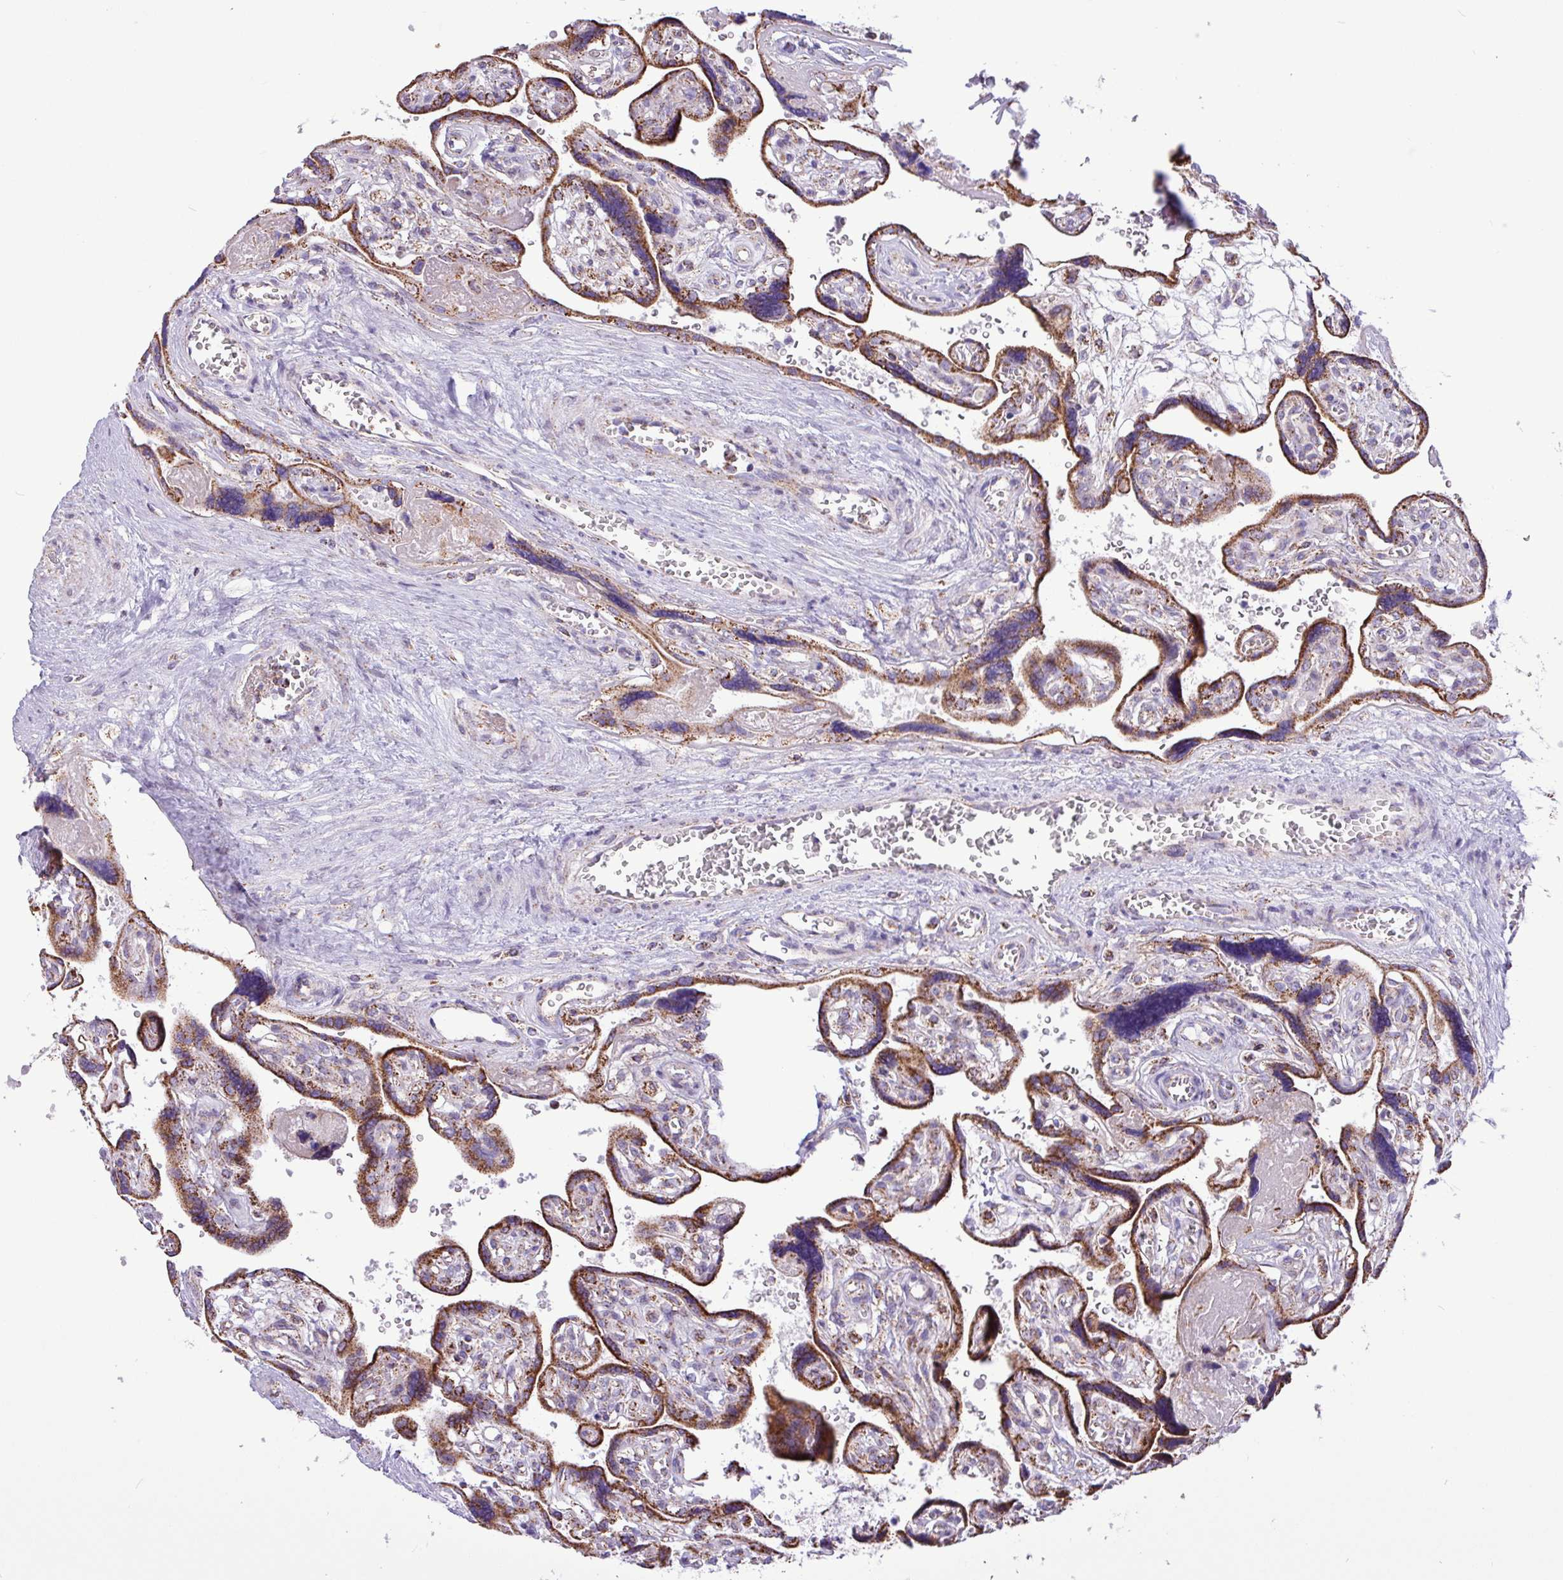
{"staining": {"intensity": "moderate", "quantity": ">75%", "location": "cytoplasmic/membranous"}, "tissue": "placenta", "cell_type": "Decidual cells", "image_type": "normal", "snomed": [{"axis": "morphology", "description": "Normal tissue, NOS"}, {"axis": "topography", "description": "Placenta"}], "caption": "Protein expression analysis of benign placenta exhibits moderate cytoplasmic/membranous expression in approximately >75% of decidual cells.", "gene": "RTL3", "patient": {"sex": "female", "age": 39}}